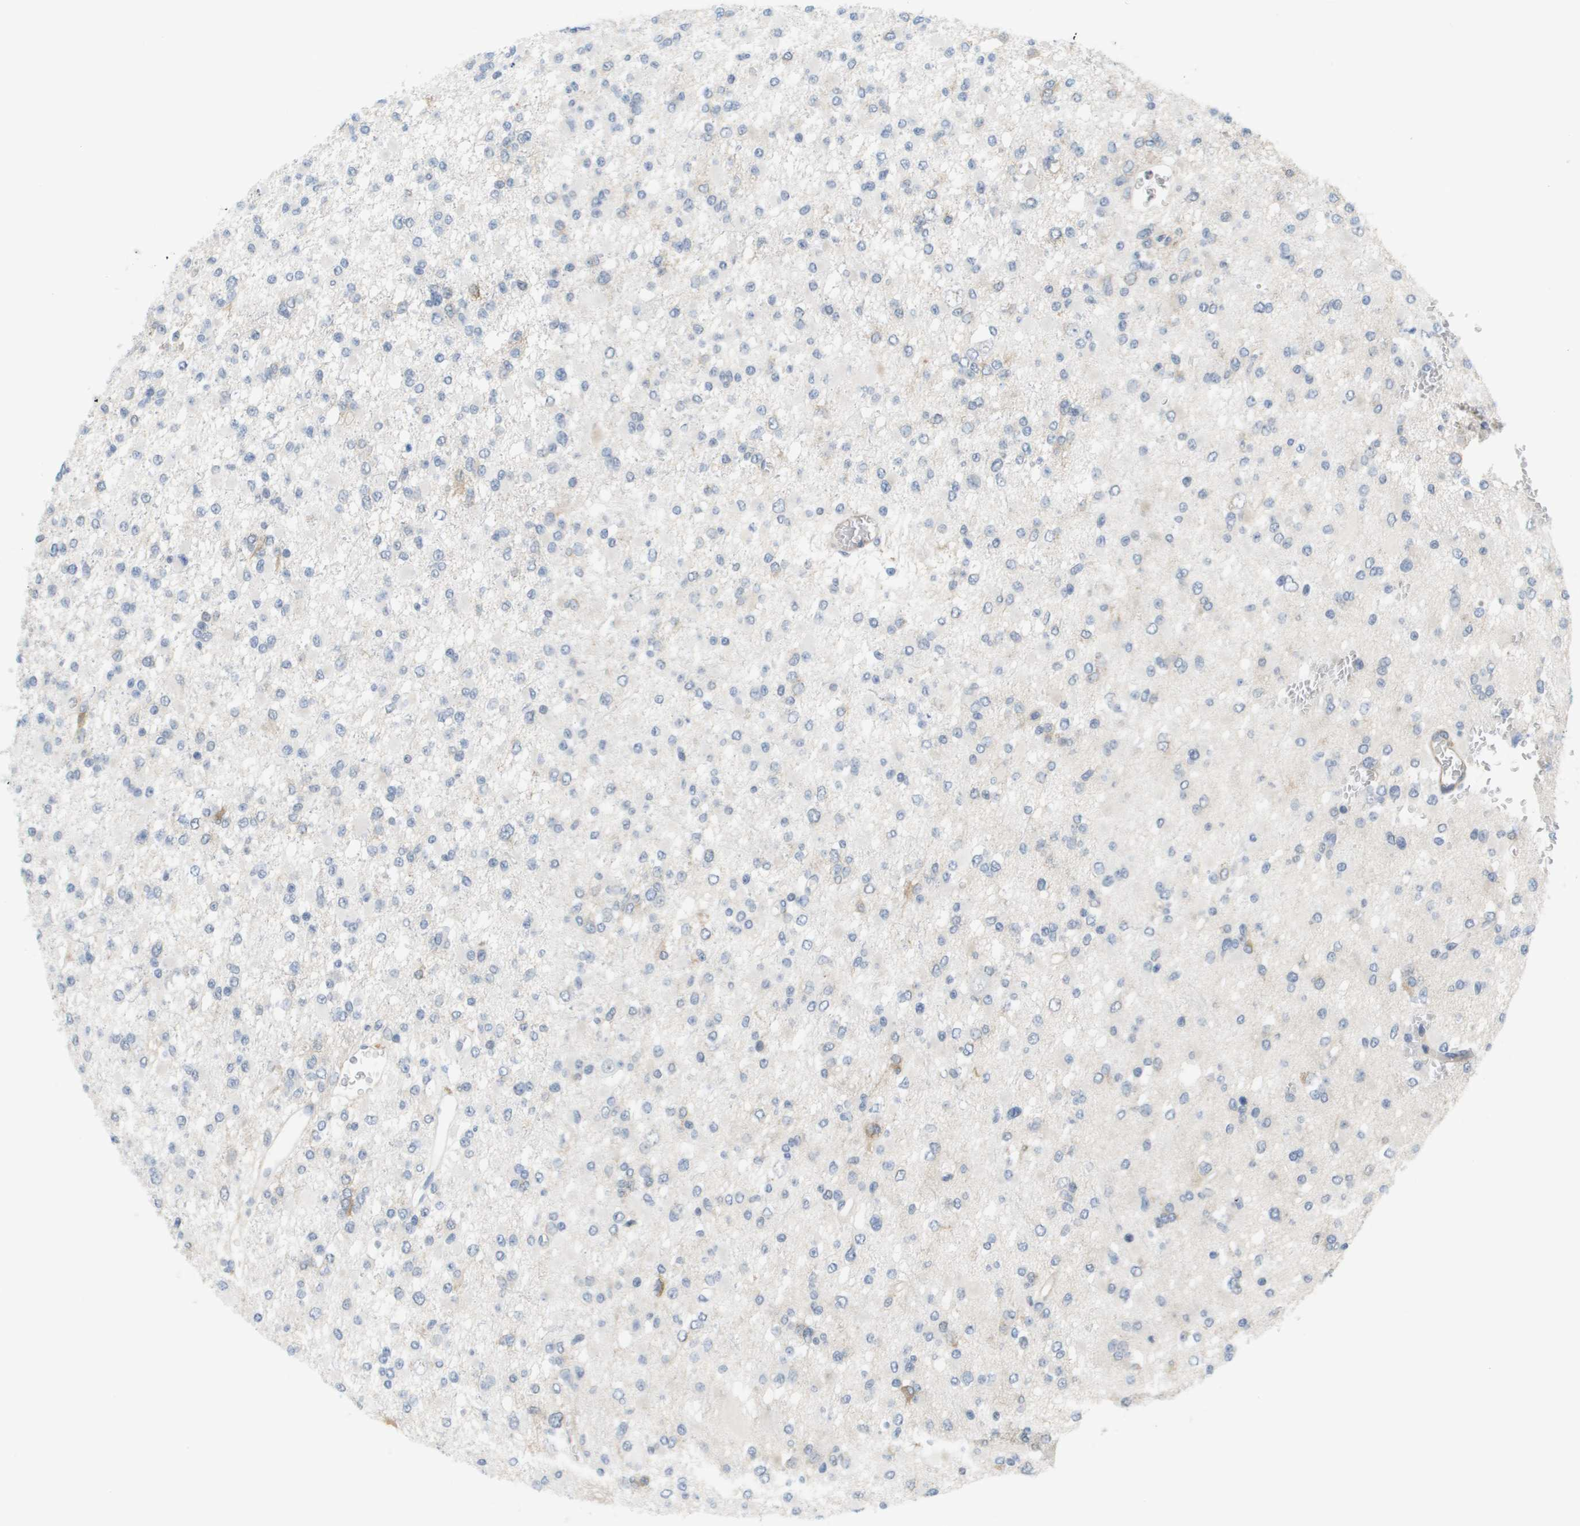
{"staining": {"intensity": "negative", "quantity": "none", "location": "none"}, "tissue": "glioma", "cell_type": "Tumor cells", "image_type": "cancer", "snomed": [{"axis": "morphology", "description": "Glioma, malignant, Low grade"}, {"axis": "topography", "description": "Brain"}], "caption": "This is a micrograph of IHC staining of glioma, which shows no staining in tumor cells.", "gene": "MARCHF8", "patient": {"sex": "female", "age": 22}}